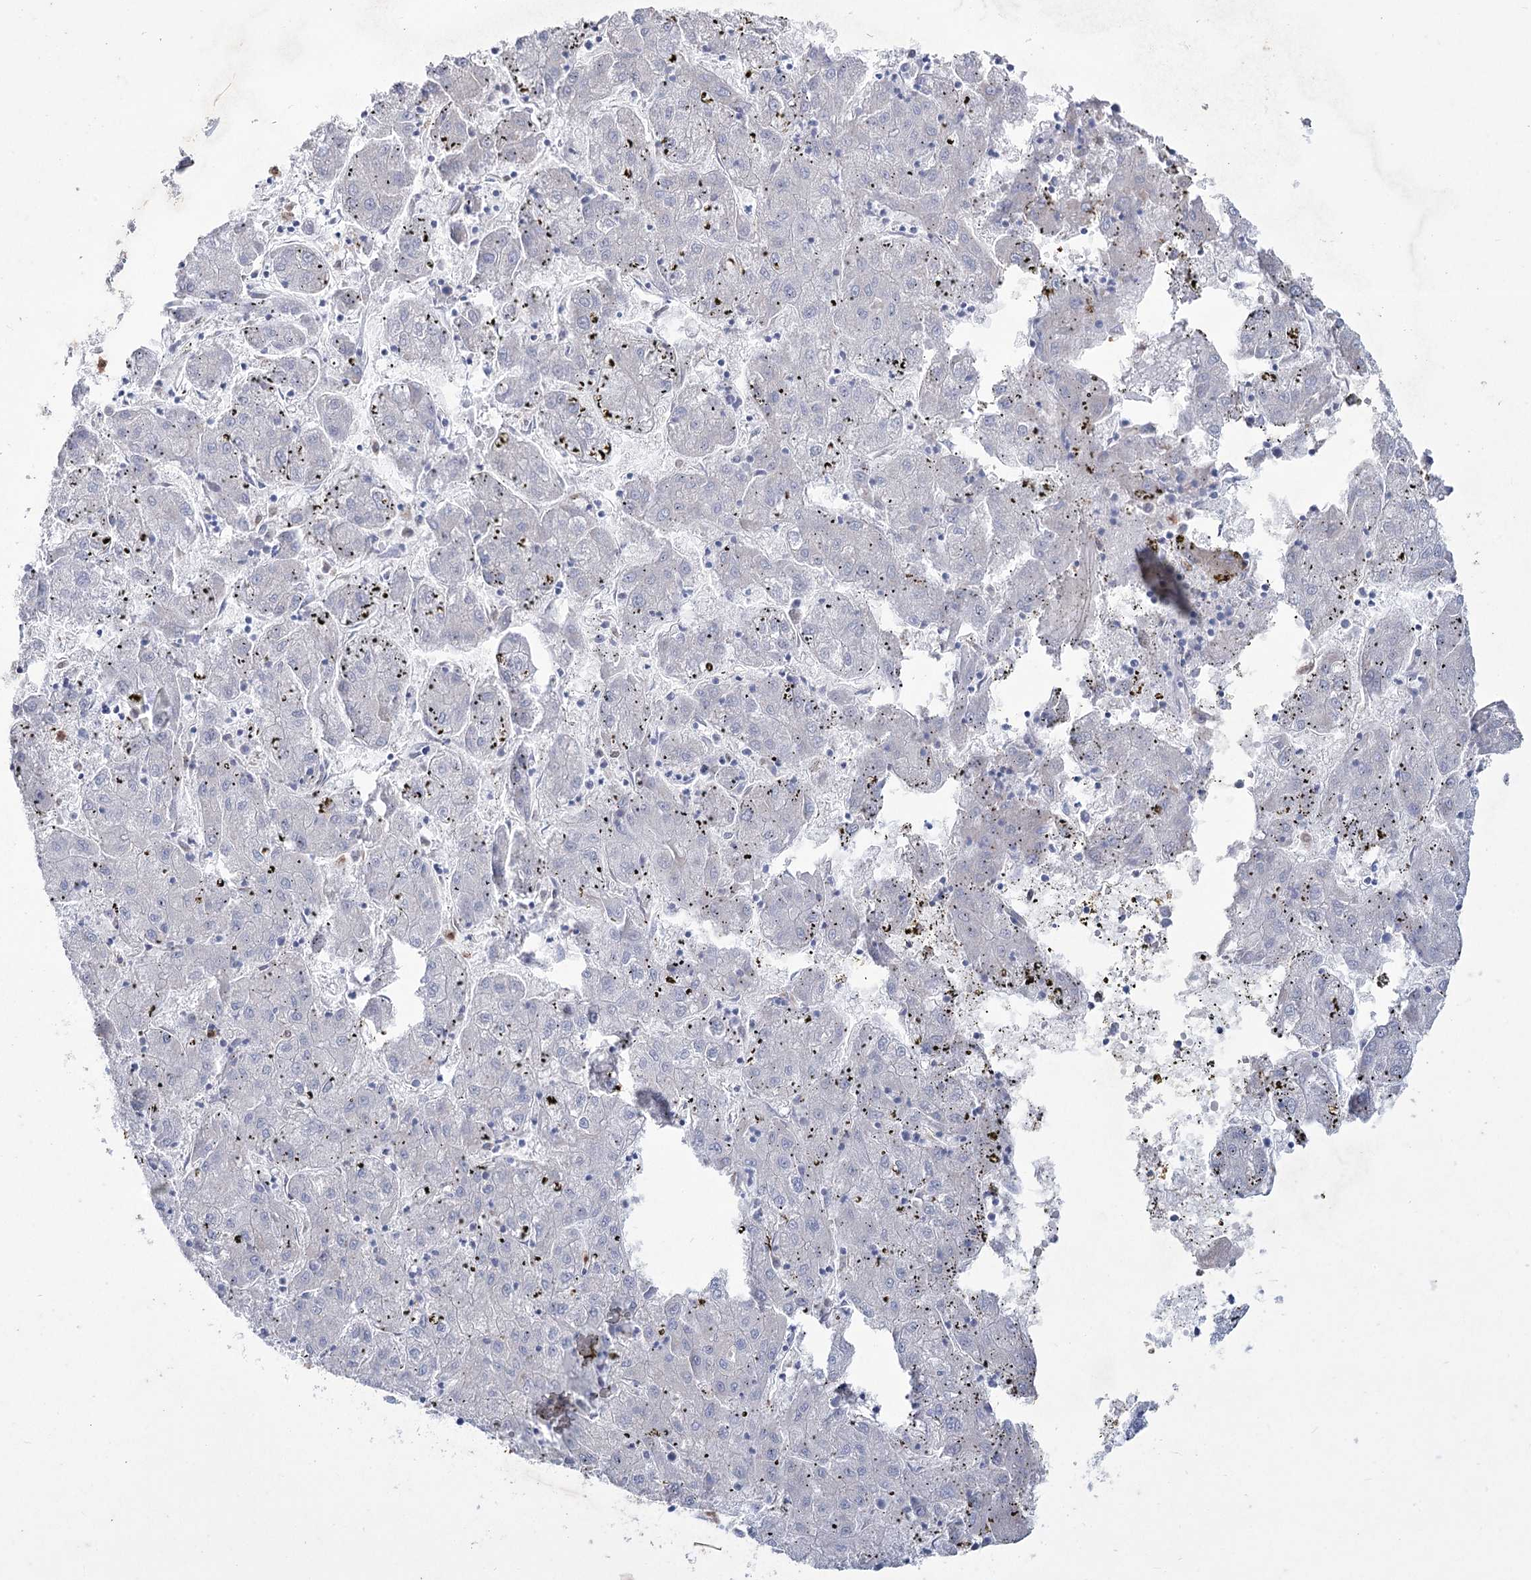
{"staining": {"intensity": "negative", "quantity": "none", "location": "none"}, "tissue": "liver cancer", "cell_type": "Tumor cells", "image_type": "cancer", "snomed": [{"axis": "morphology", "description": "Carcinoma, Hepatocellular, NOS"}, {"axis": "topography", "description": "Liver"}], "caption": "Immunohistochemistry (IHC) of liver cancer displays no expression in tumor cells.", "gene": "NIPAL4", "patient": {"sex": "male", "age": 72}}